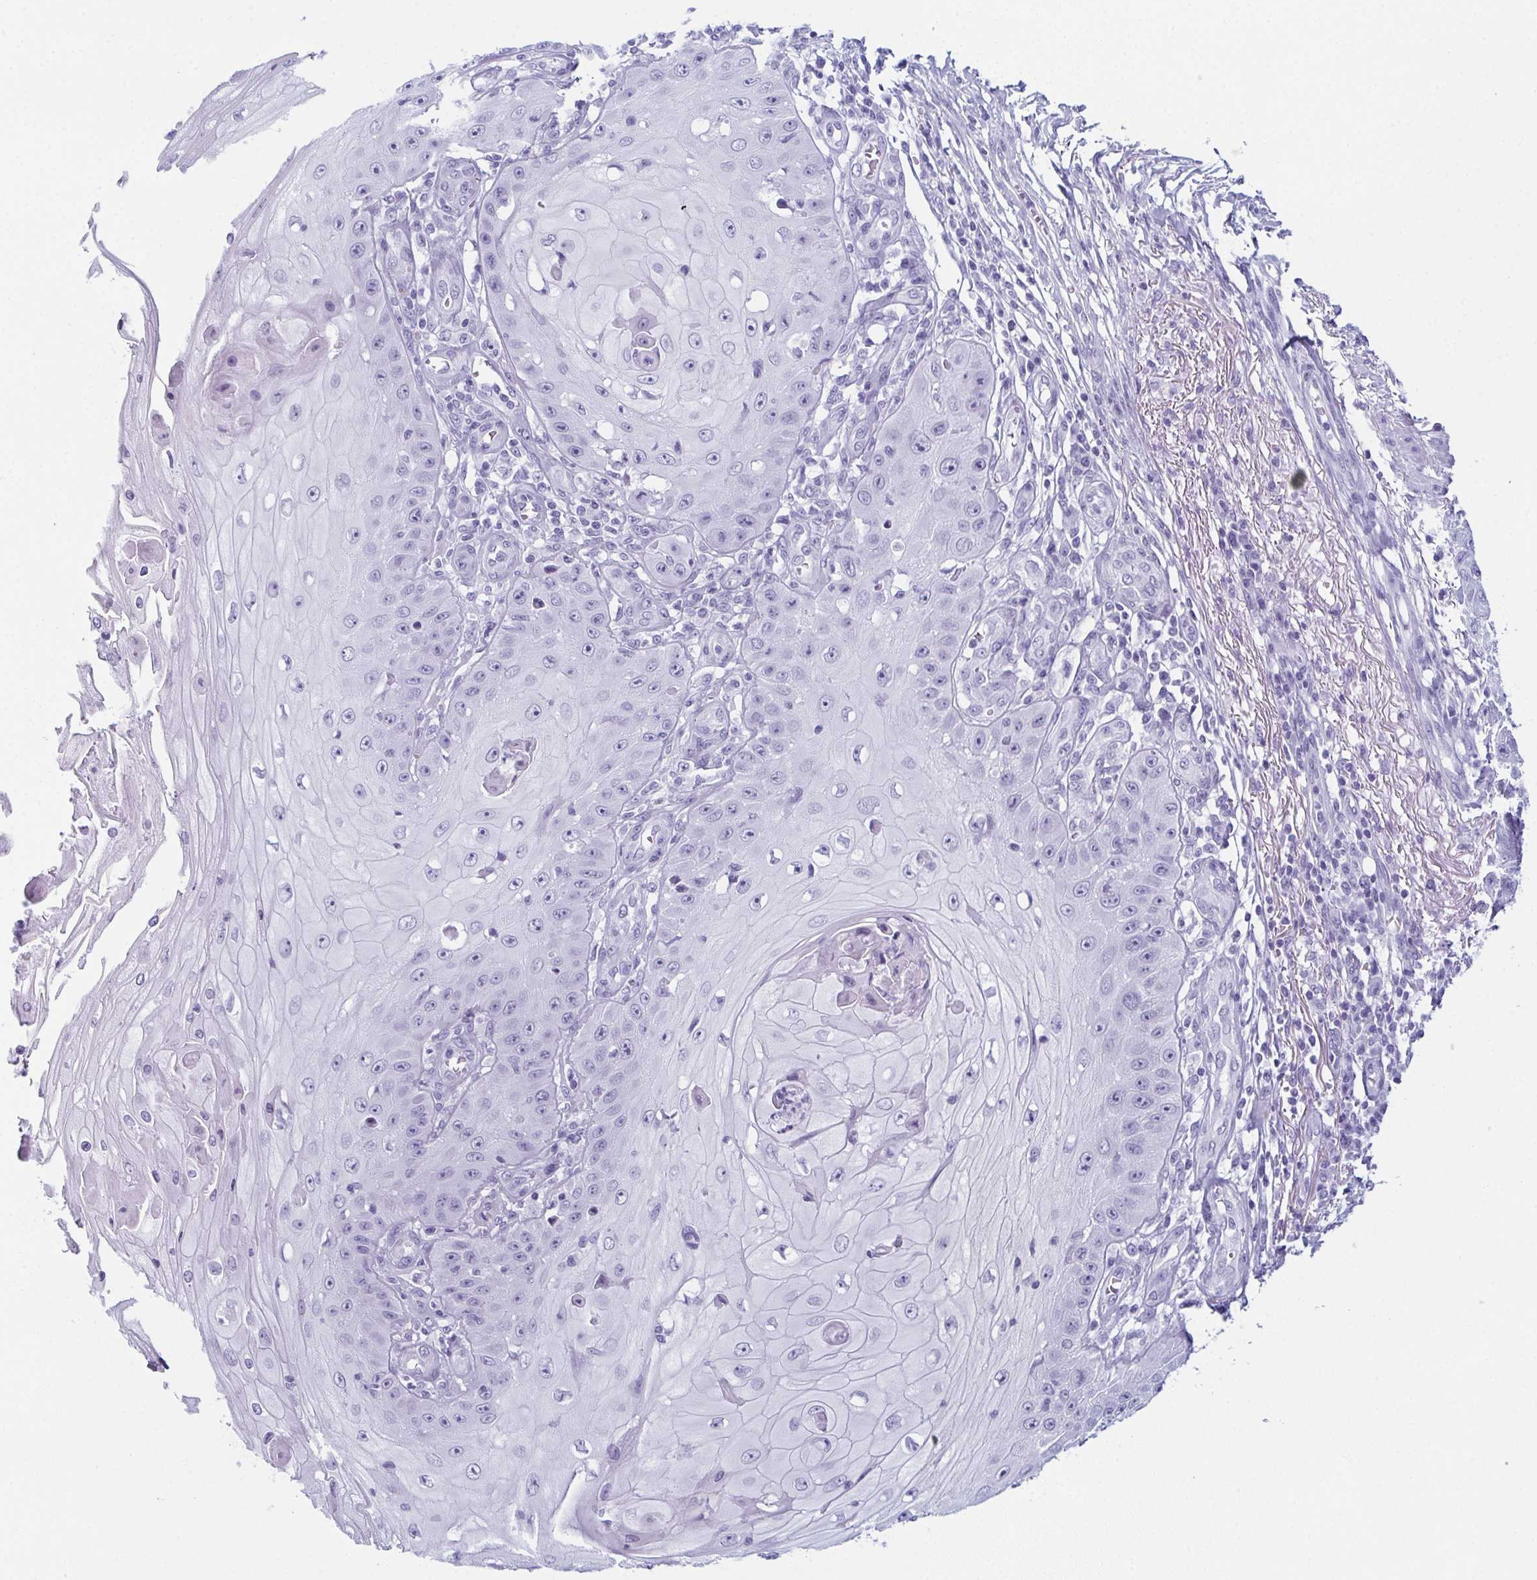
{"staining": {"intensity": "negative", "quantity": "none", "location": "none"}, "tissue": "skin cancer", "cell_type": "Tumor cells", "image_type": "cancer", "snomed": [{"axis": "morphology", "description": "Squamous cell carcinoma, NOS"}, {"axis": "topography", "description": "Skin"}], "caption": "Immunohistochemistry (IHC) photomicrograph of neoplastic tissue: human skin cancer (squamous cell carcinoma) stained with DAB (3,3'-diaminobenzidine) demonstrates no significant protein positivity in tumor cells. Nuclei are stained in blue.", "gene": "ENKUR", "patient": {"sex": "male", "age": 70}}